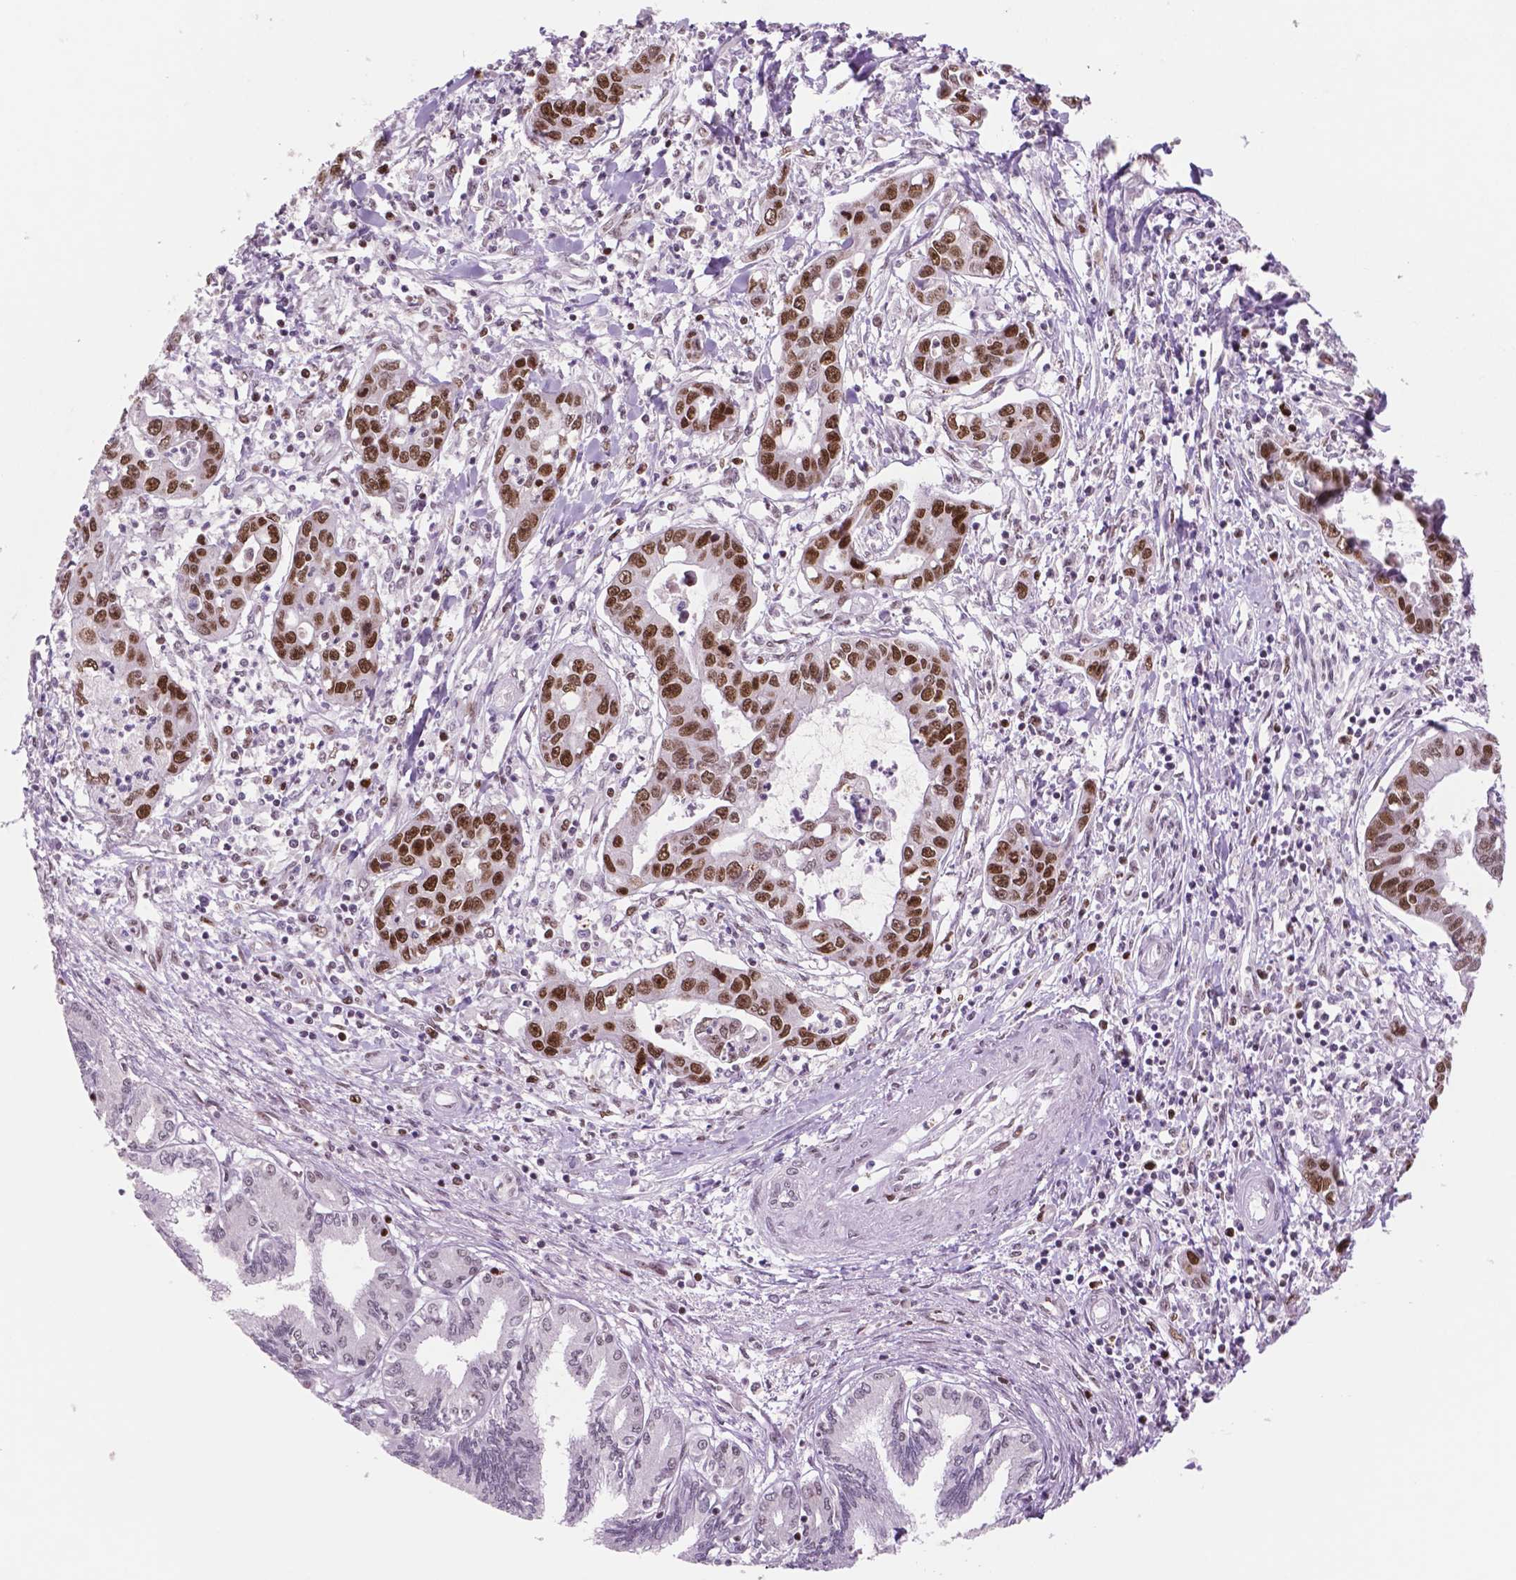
{"staining": {"intensity": "strong", "quantity": ">75%", "location": "nuclear"}, "tissue": "liver cancer", "cell_type": "Tumor cells", "image_type": "cancer", "snomed": [{"axis": "morphology", "description": "Cholangiocarcinoma"}, {"axis": "topography", "description": "Liver"}], "caption": "High-magnification brightfield microscopy of cholangiocarcinoma (liver) stained with DAB (brown) and counterstained with hematoxylin (blue). tumor cells exhibit strong nuclear staining is appreciated in approximately>75% of cells.", "gene": "MSH6", "patient": {"sex": "male", "age": 58}}